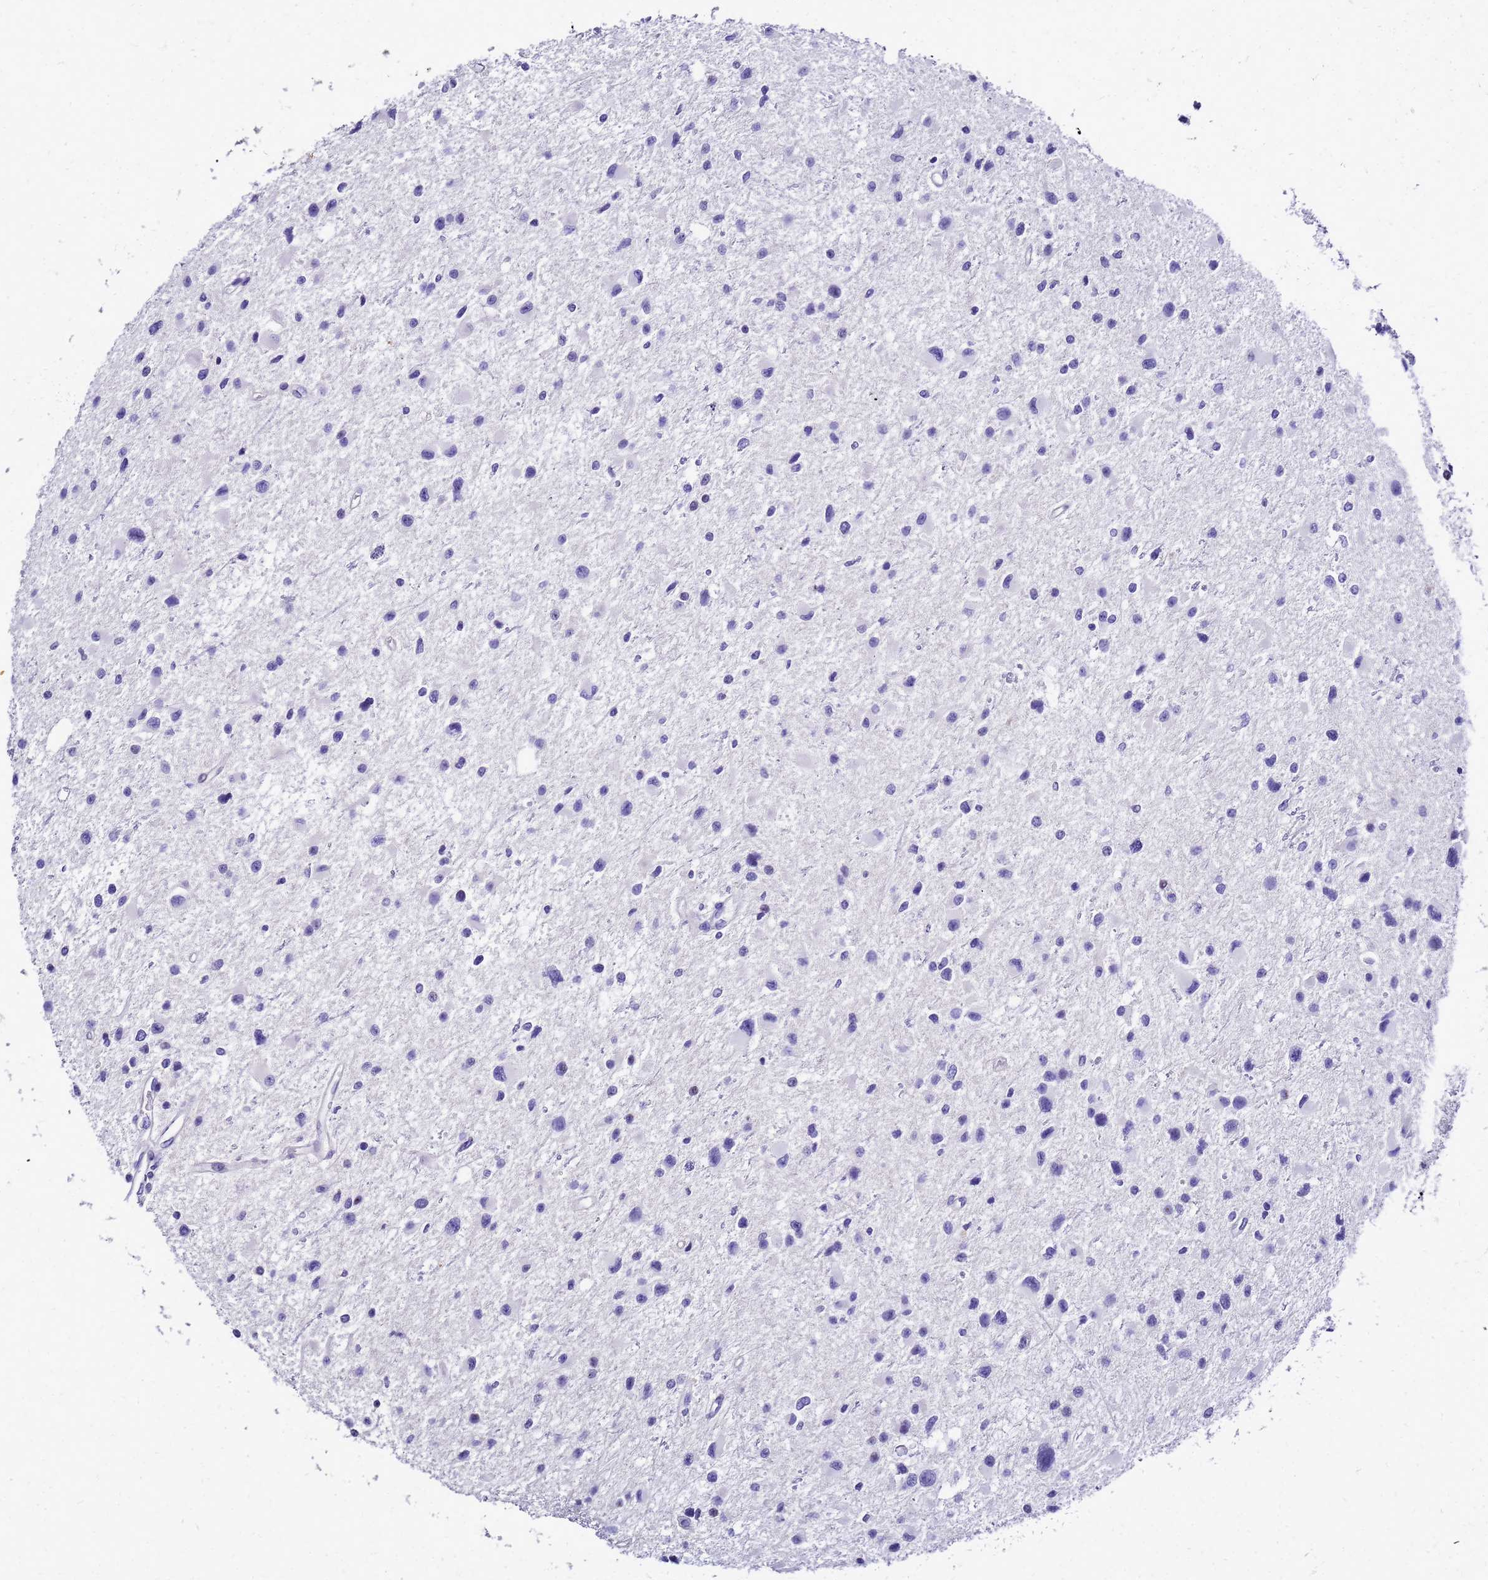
{"staining": {"intensity": "negative", "quantity": "none", "location": "none"}, "tissue": "glioma", "cell_type": "Tumor cells", "image_type": "cancer", "snomed": [{"axis": "morphology", "description": "Glioma, malignant, Low grade"}, {"axis": "topography", "description": "Brain"}], "caption": "Tumor cells are negative for protein expression in human glioma.", "gene": "SMIM21", "patient": {"sex": "female", "age": 32}}